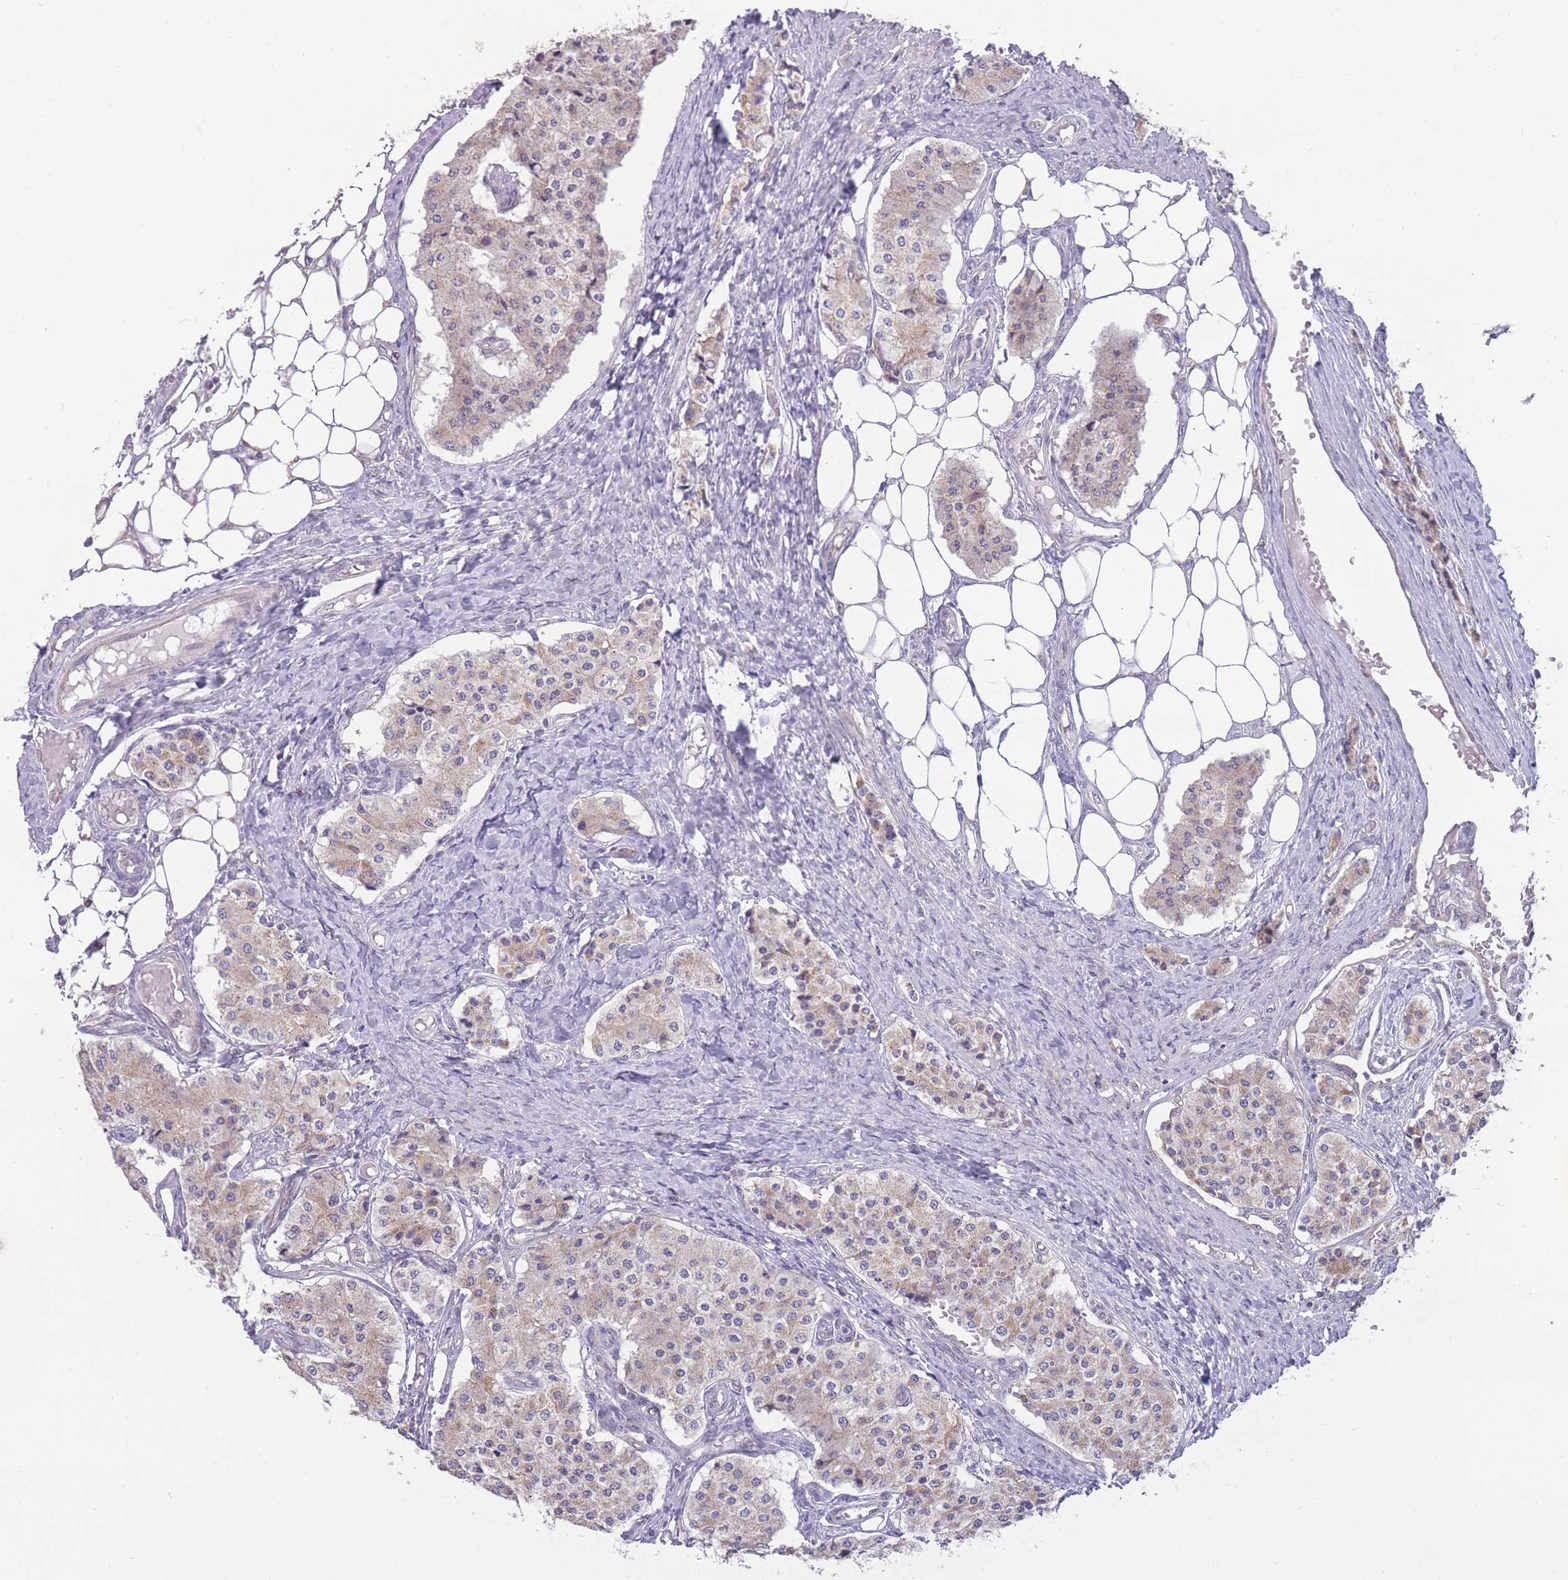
{"staining": {"intensity": "weak", "quantity": ">75%", "location": "cytoplasmic/membranous"}, "tissue": "carcinoid", "cell_type": "Tumor cells", "image_type": "cancer", "snomed": [{"axis": "morphology", "description": "Carcinoid, malignant, NOS"}, {"axis": "topography", "description": "Colon"}], "caption": "Immunohistochemical staining of carcinoid (malignant) demonstrates weak cytoplasmic/membranous protein expression in about >75% of tumor cells. The staining was performed using DAB to visualize the protein expression in brown, while the nuclei were stained in blue with hematoxylin (Magnification: 20x).", "gene": "MCIDAS", "patient": {"sex": "female", "age": 52}}